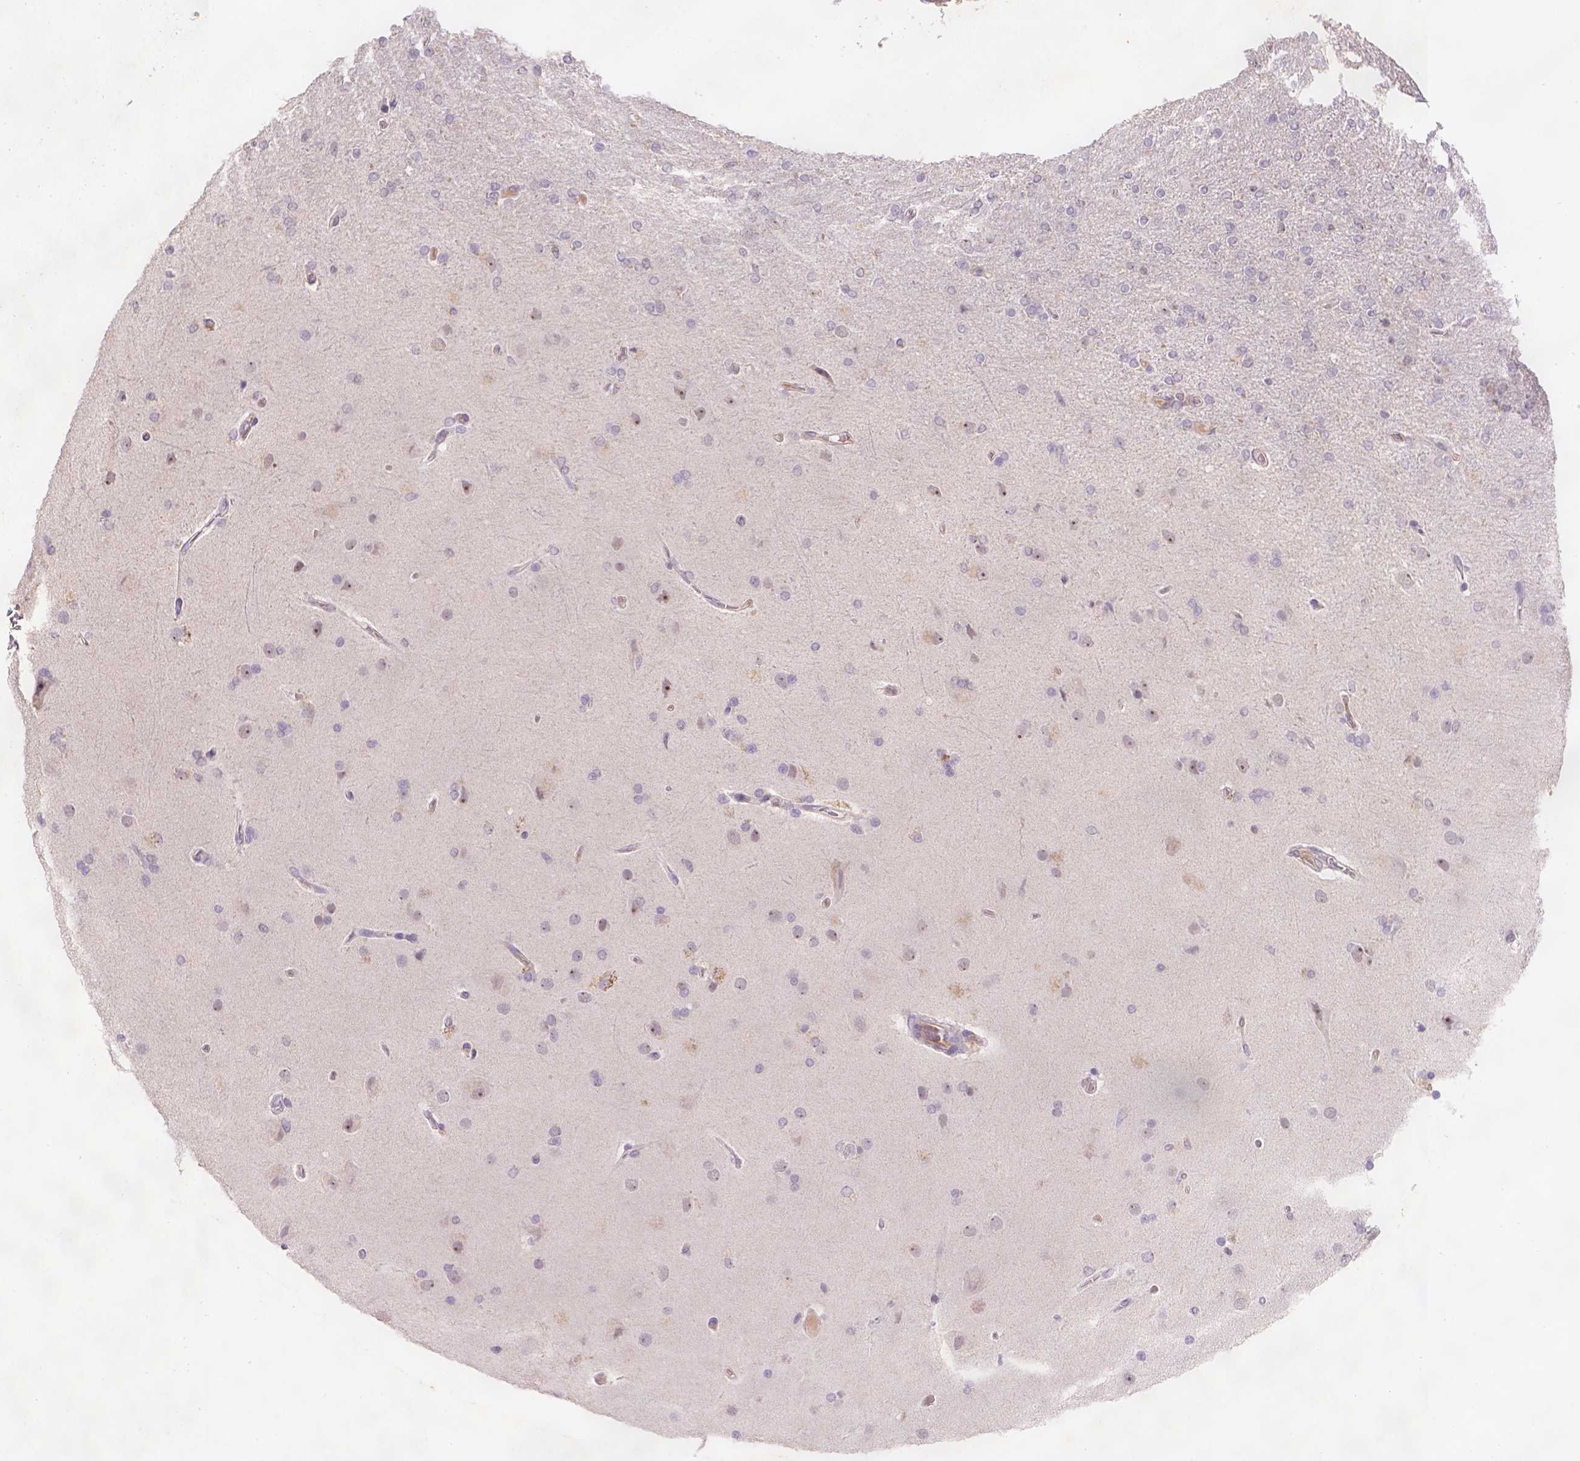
{"staining": {"intensity": "weak", "quantity": "25%-75%", "location": "nuclear"}, "tissue": "glioma", "cell_type": "Tumor cells", "image_type": "cancer", "snomed": [{"axis": "morphology", "description": "Glioma, malignant, High grade"}, {"axis": "topography", "description": "Cerebral cortex"}], "caption": "Weak nuclear protein staining is appreciated in about 25%-75% of tumor cells in malignant glioma (high-grade).", "gene": "SCML4", "patient": {"sex": "male", "age": 70}}